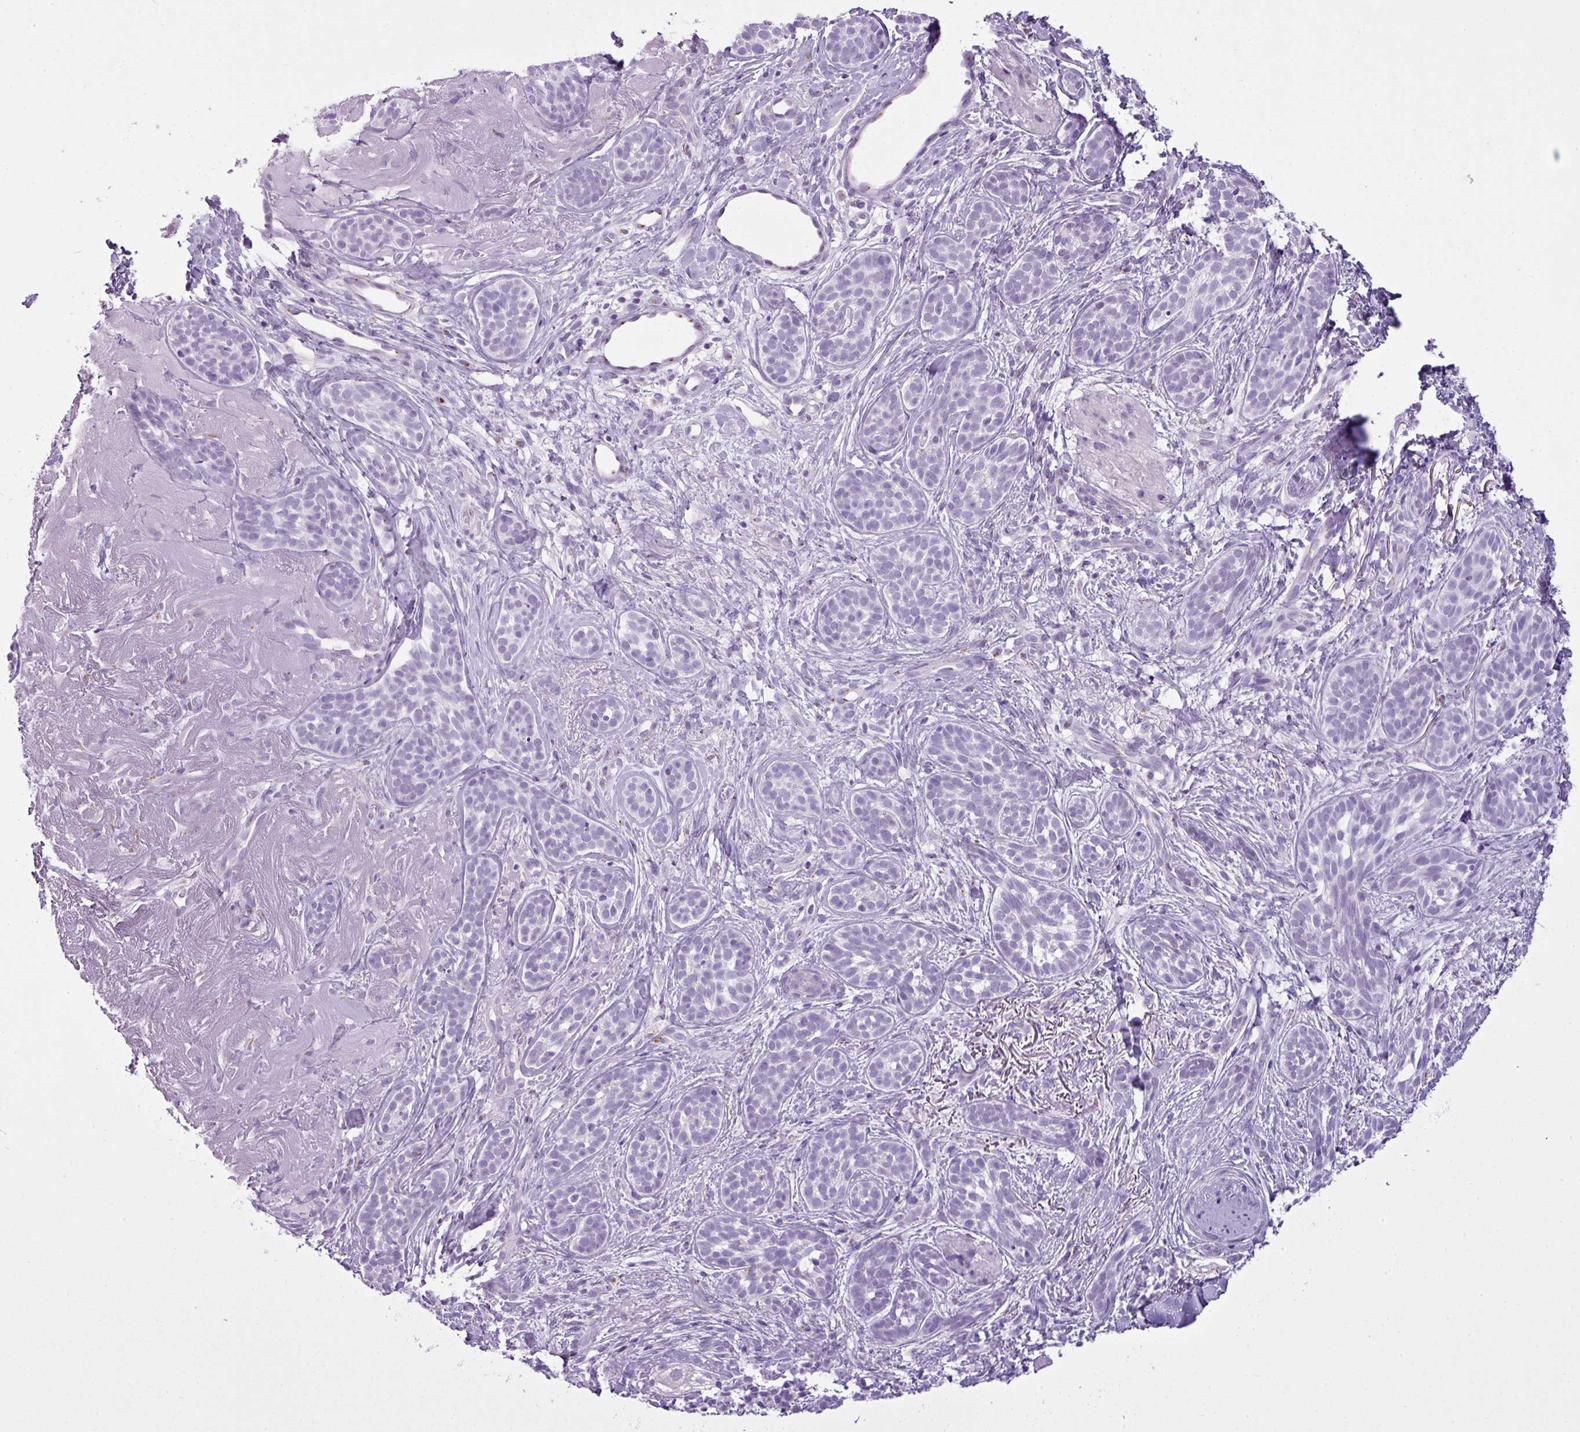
{"staining": {"intensity": "negative", "quantity": "none", "location": "none"}, "tissue": "skin cancer", "cell_type": "Tumor cells", "image_type": "cancer", "snomed": [{"axis": "morphology", "description": "Basal cell carcinoma"}, {"axis": "topography", "description": "Skin"}], "caption": "Tumor cells show no significant staining in skin cancer. (Stains: DAB (3,3'-diaminobenzidine) IHC with hematoxylin counter stain, Microscopy: brightfield microscopy at high magnification).", "gene": "FAM43A", "patient": {"sex": "male", "age": 71}}